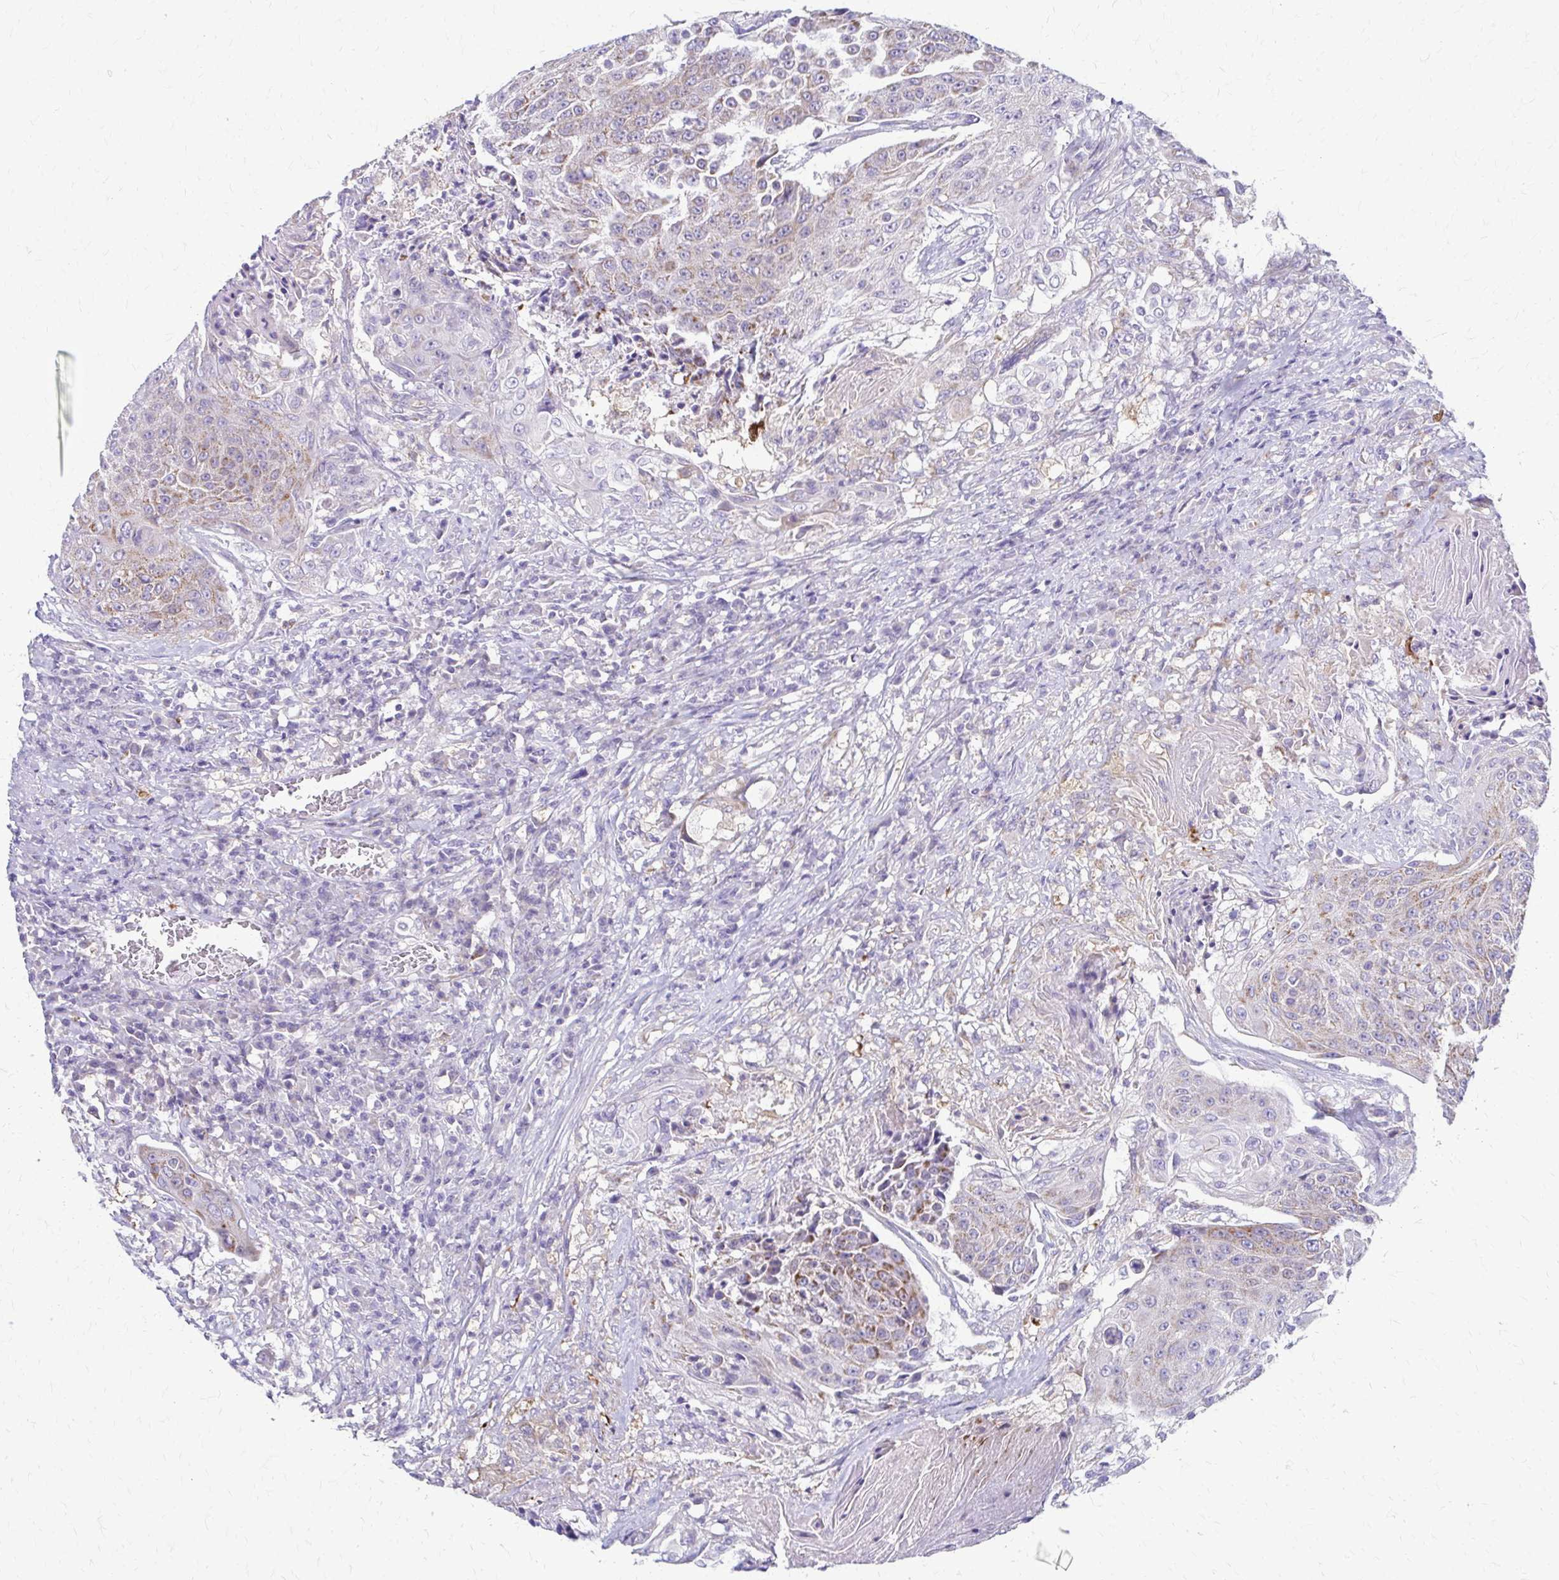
{"staining": {"intensity": "weak", "quantity": "25%-75%", "location": "cytoplasmic/membranous"}, "tissue": "urothelial cancer", "cell_type": "Tumor cells", "image_type": "cancer", "snomed": [{"axis": "morphology", "description": "Urothelial carcinoma, High grade"}, {"axis": "topography", "description": "Urinary bladder"}], "caption": "Immunohistochemistry (IHC) of urothelial carcinoma (high-grade) reveals low levels of weak cytoplasmic/membranous staining in approximately 25%-75% of tumor cells.", "gene": "SAMD13", "patient": {"sex": "female", "age": 63}}